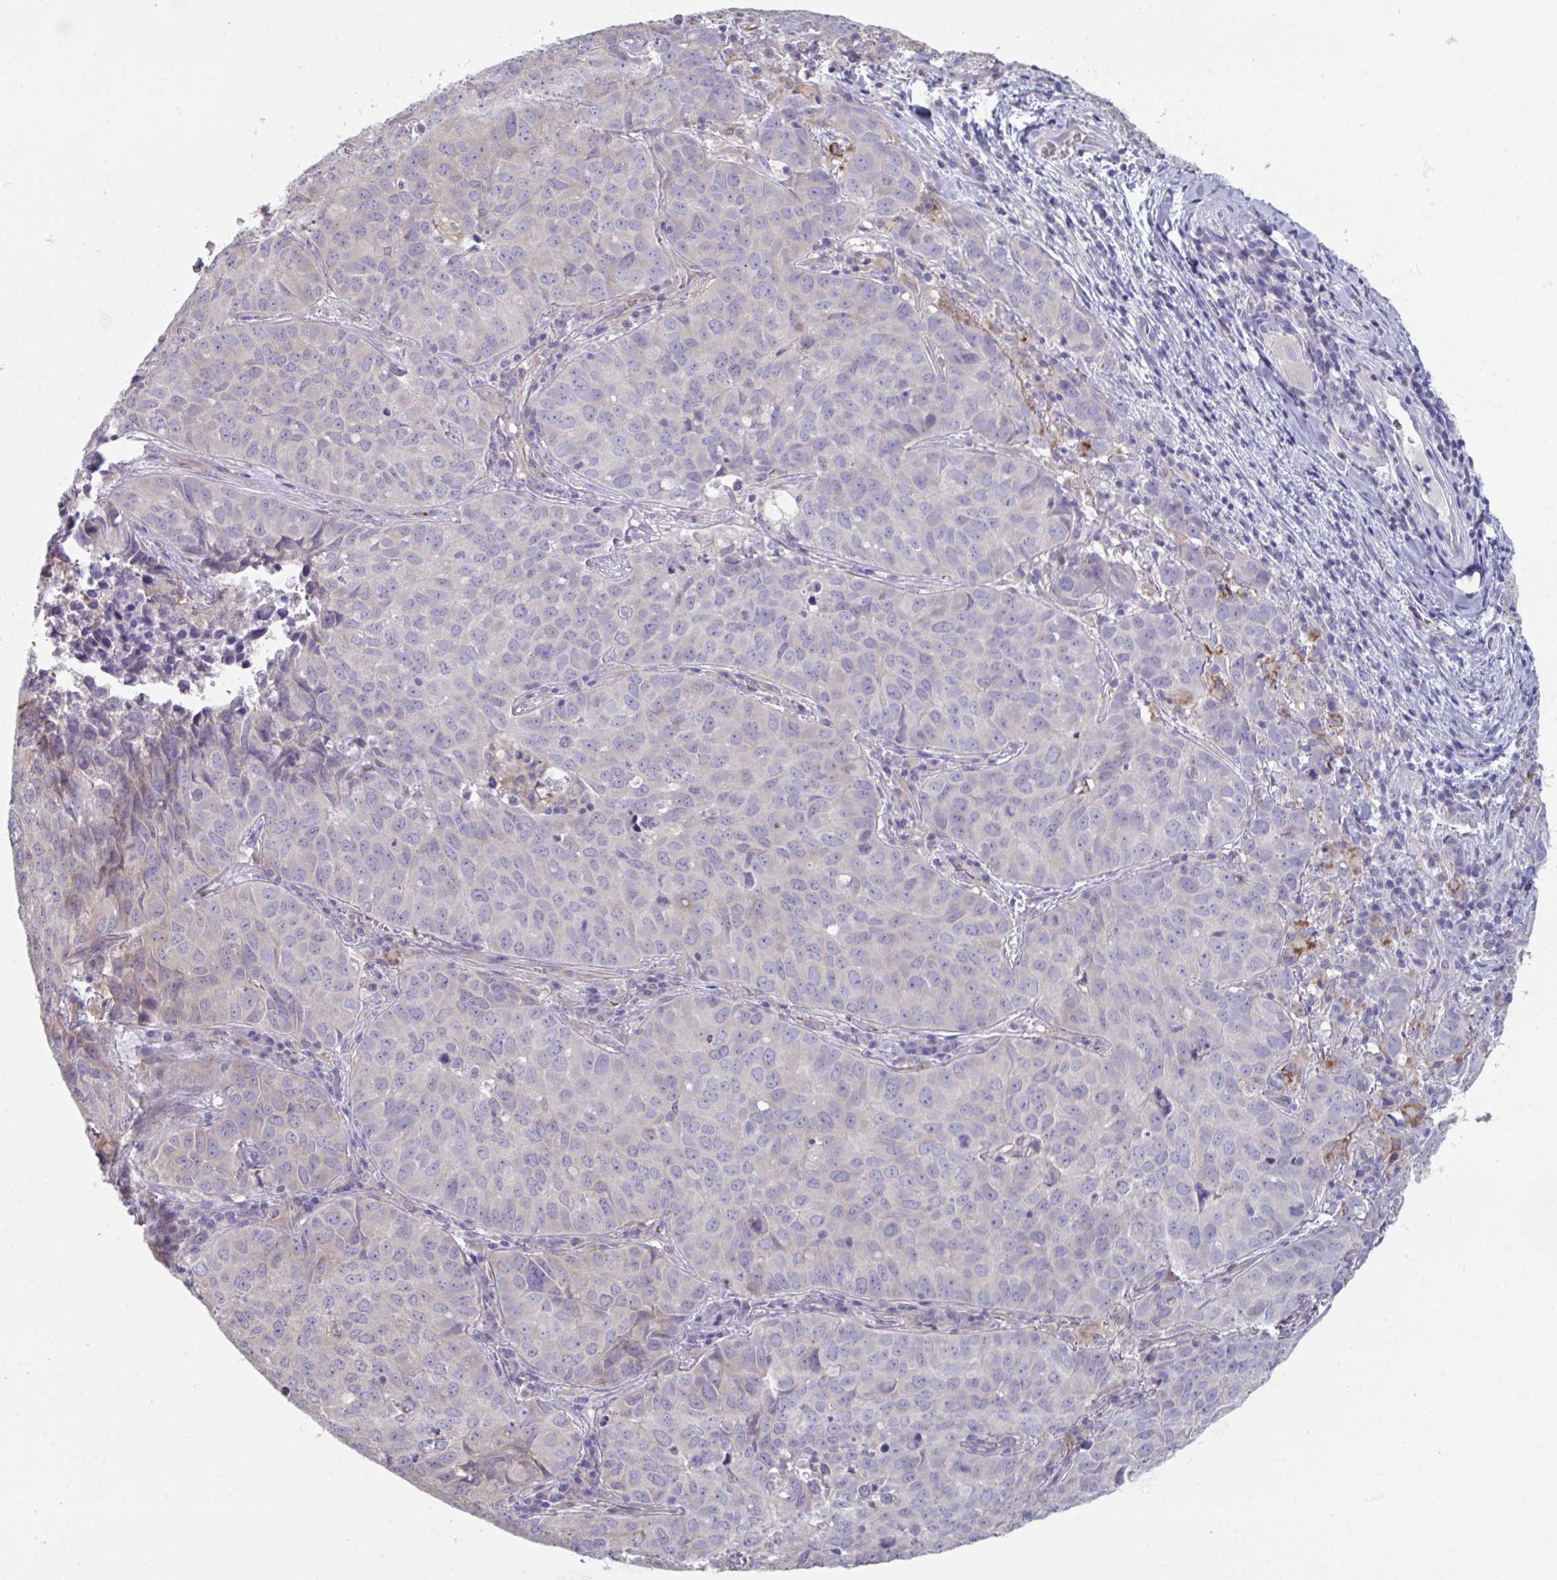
{"staining": {"intensity": "negative", "quantity": "none", "location": "none"}, "tissue": "lung cancer", "cell_type": "Tumor cells", "image_type": "cancer", "snomed": [{"axis": "morphology", "description": "Adenocarcinoma, NOS"}, {"axis": "topography", "description": "Lung"}], "caption": "Immunohistochemistry (IHC) histopathology image of lung cancer (adenocarcinoma) stained for a protein (brown), which displays no positivity in tumor cells.", "gene": "PTPRD", "patient": {"sex": "female", "age": 50}}